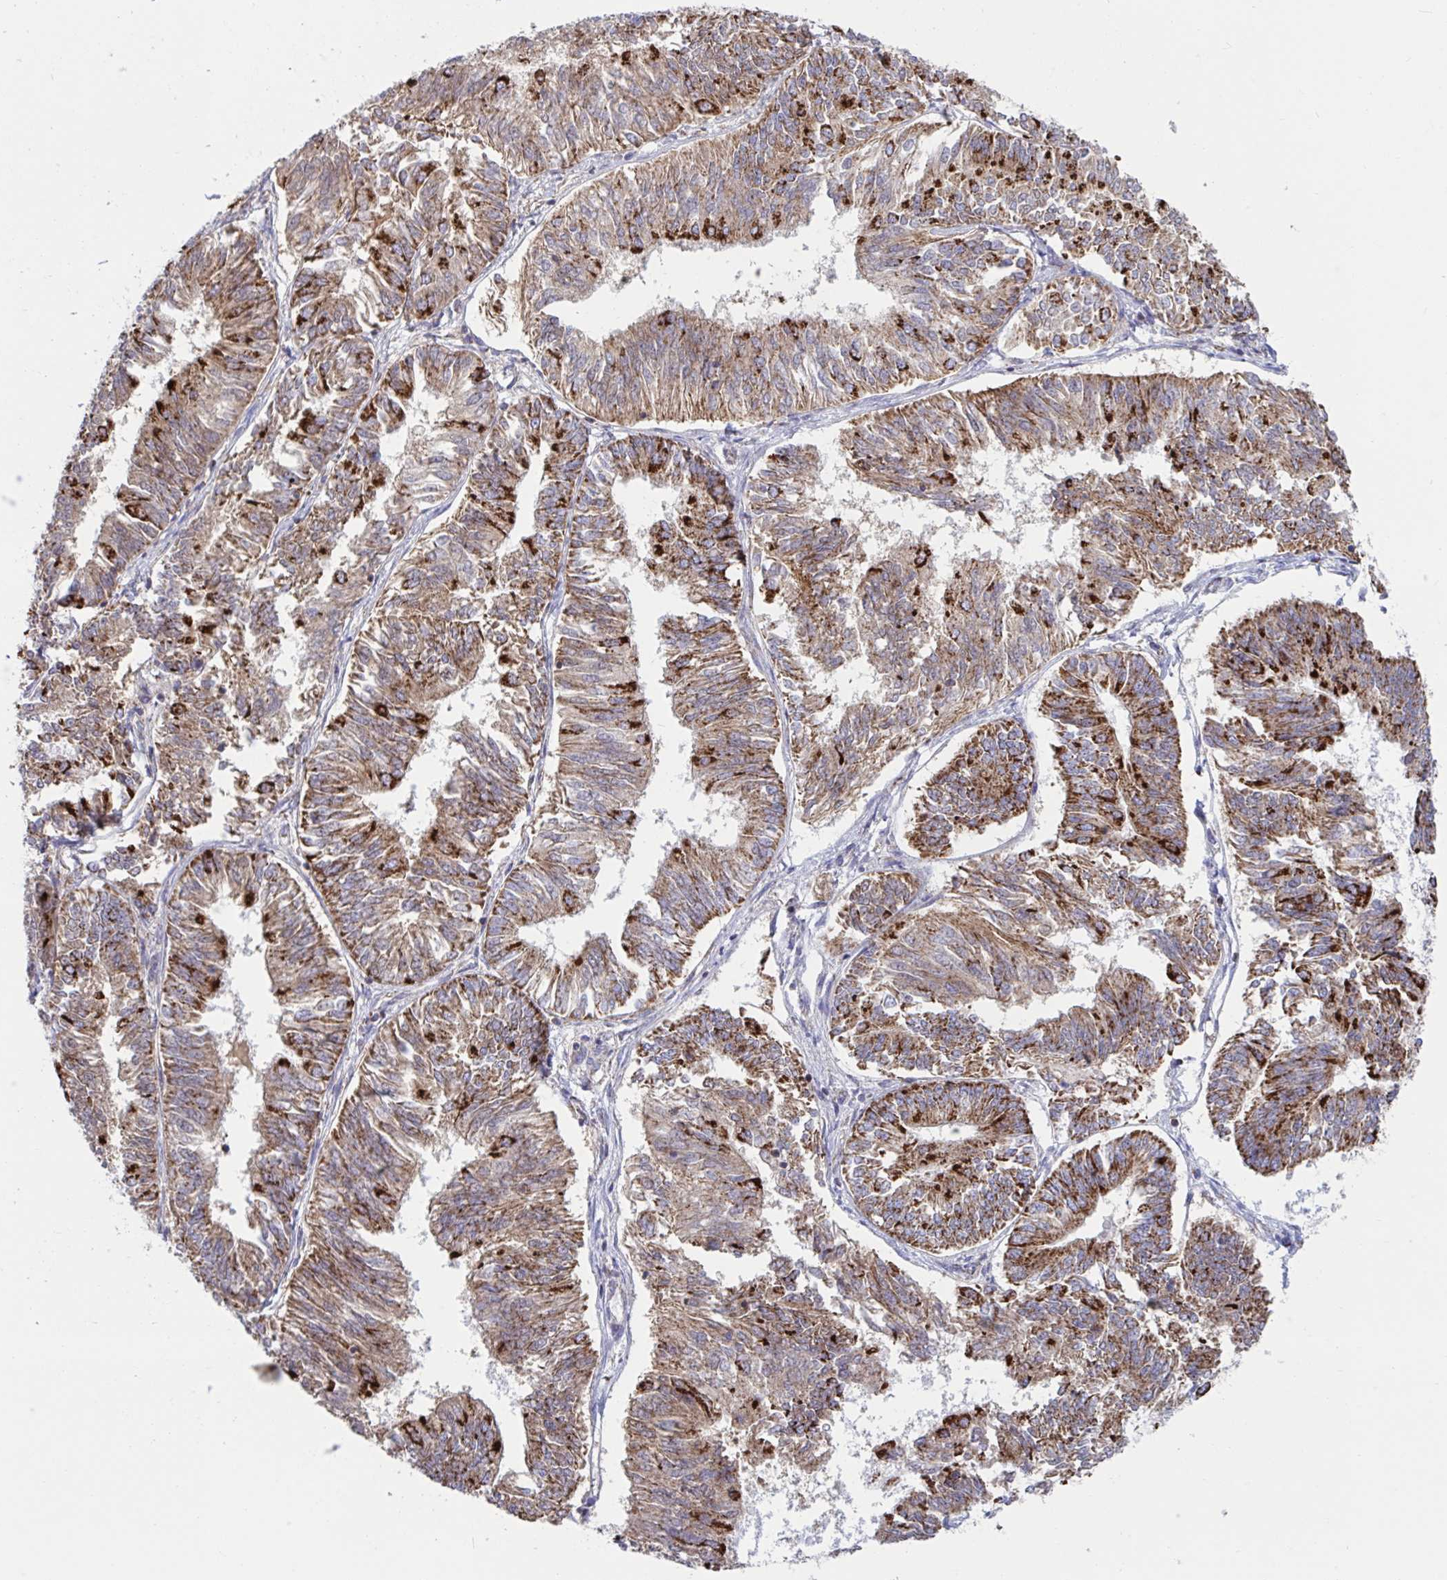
{"staining": {"intensity": "strong", "quantity": "<25%", "location": "cytoplasmic/membranous"}, "tissue": "endometrial cancer", "cell_type": "Tumor cells", "image_type": "cancer", "snomed": [{"axis": "morphology", "description": "Adenocarcinoma, NOS"}, {"axis": "topography", "description": "Endometrium"}], "caption": "Endometrial cancer stained with DAB (3,3'-diaminobenzidine) IHC displays medium levels of strong cytoplasmic/membranous expression in approximately <25% of tumor cells. (brown staining indicates protein expression, while blue staining denotes nuclei).", "gene": "HSPE1", "patient": {"sex": "female", "age": 58}}